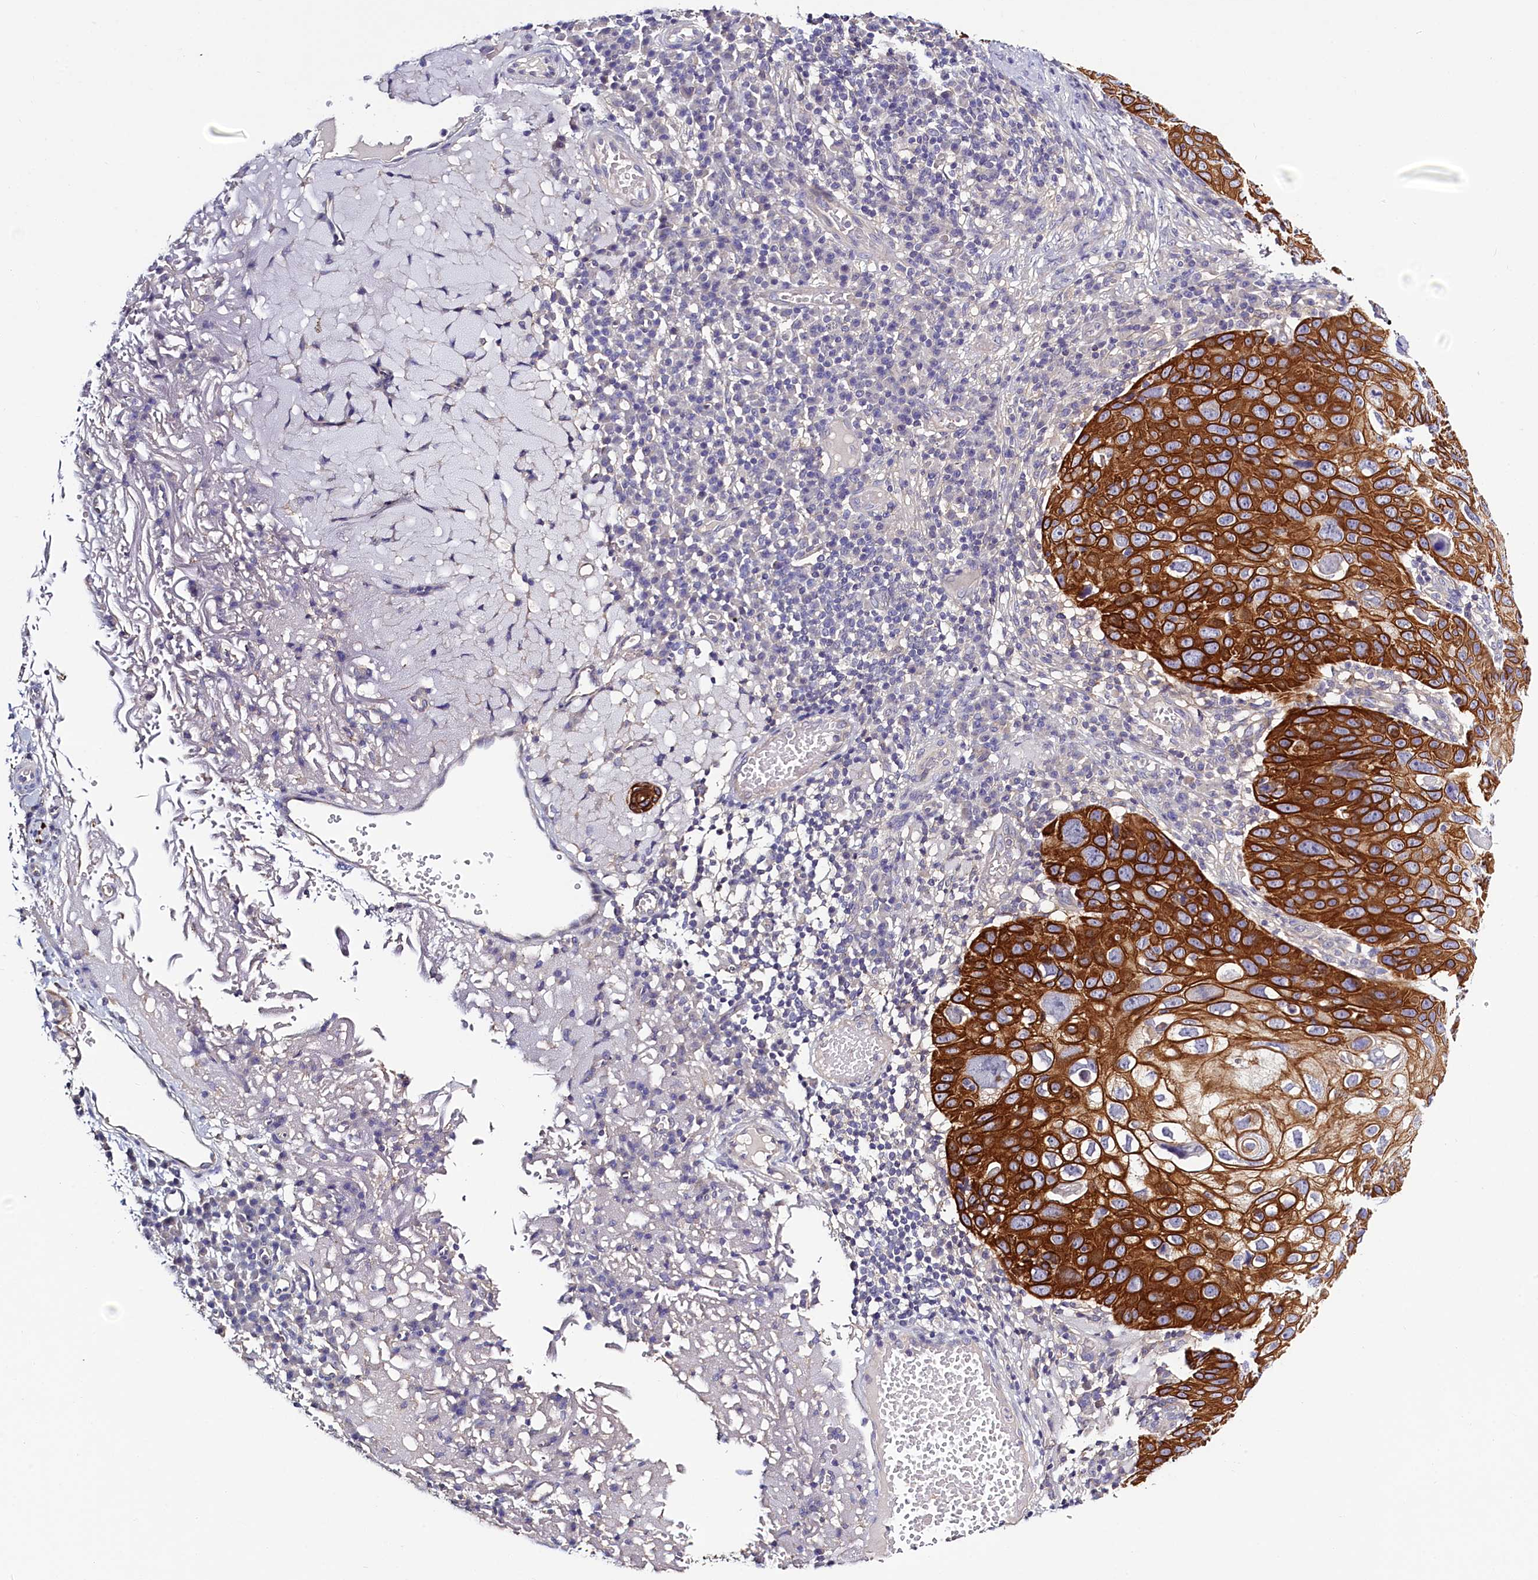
{"staining": {"intensity": "strong", "quantity": ">75%", "location": "cytoplasmic/membranous"}, "tissue": "skin cancer", "cell_type": "Tumor cells", "image_type": "cancer", "snomed": [{"axis": "morphology", "description": "Squamous cell carcinoma, NOS"}, {"axis": "topography", "description": "Skin"}], "caption": "Skin squamous cell carcinoma tissue reveals strong cytoplasmic/membranous staining in approximately >75% of tumor cells, visualized by immunohistochemistry. Nuclei are stained in blue.", "gene": "PDE6D", "patient": {"sex": "female", "age": 90}}